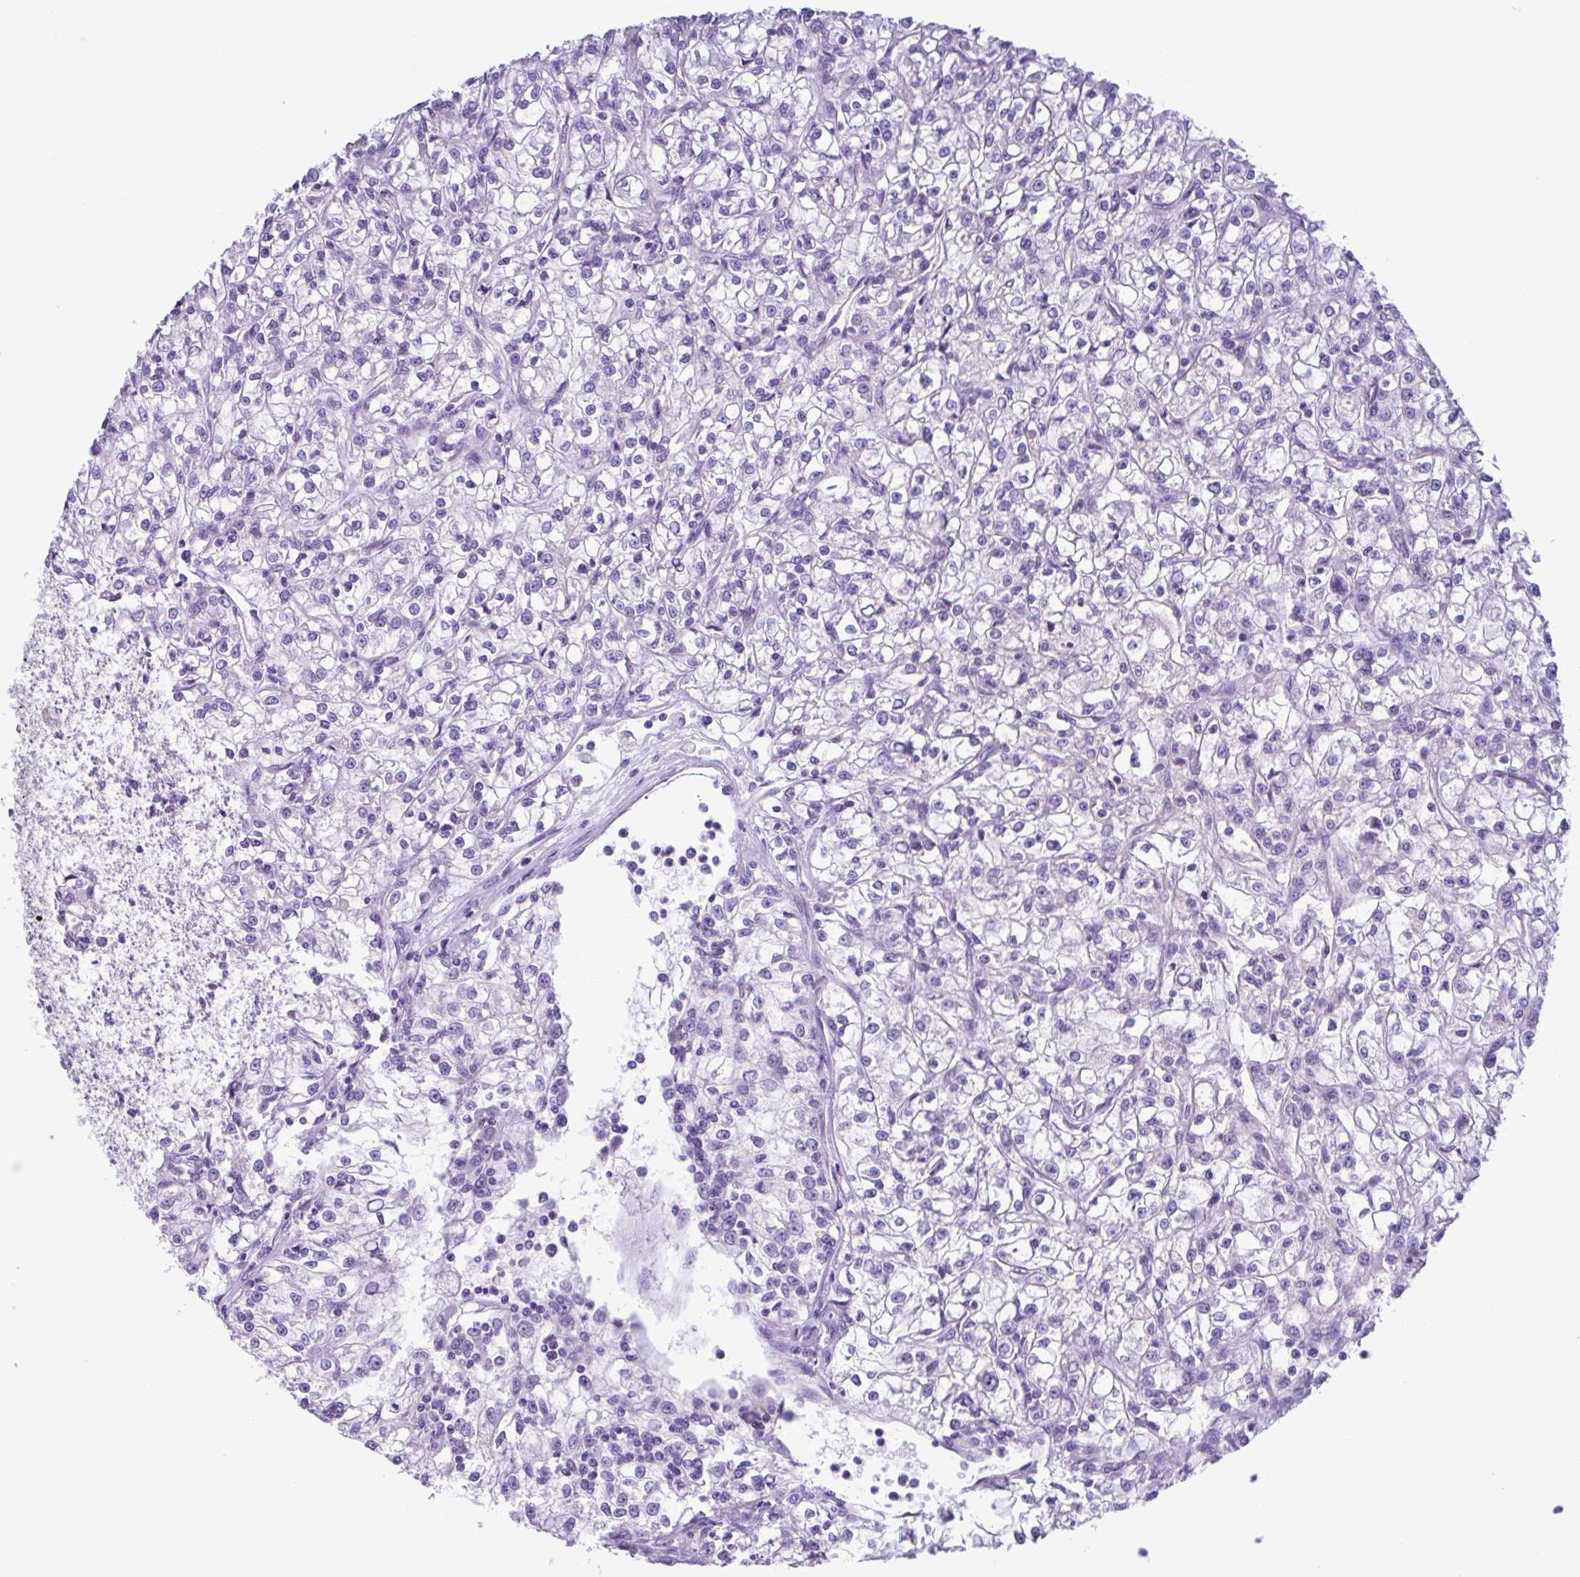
{"staining": {"intensity": "negative", "quantity": "none", "location": "none"}, "tissue": "renal cancer", "cell_type": "Tumor cells", "image_type": "cancer", "snomed": [{"axis": "morphology", "description": "Adenocarcinoma, NOS"}, {"axis": "topography", "description": "Kidney"}], "caption": "Tumor cells are negative for protein expression in human adenocarcinoma (renal).", "gene": "INAFM1", "patient": {"sex": "female", "age": 59}}